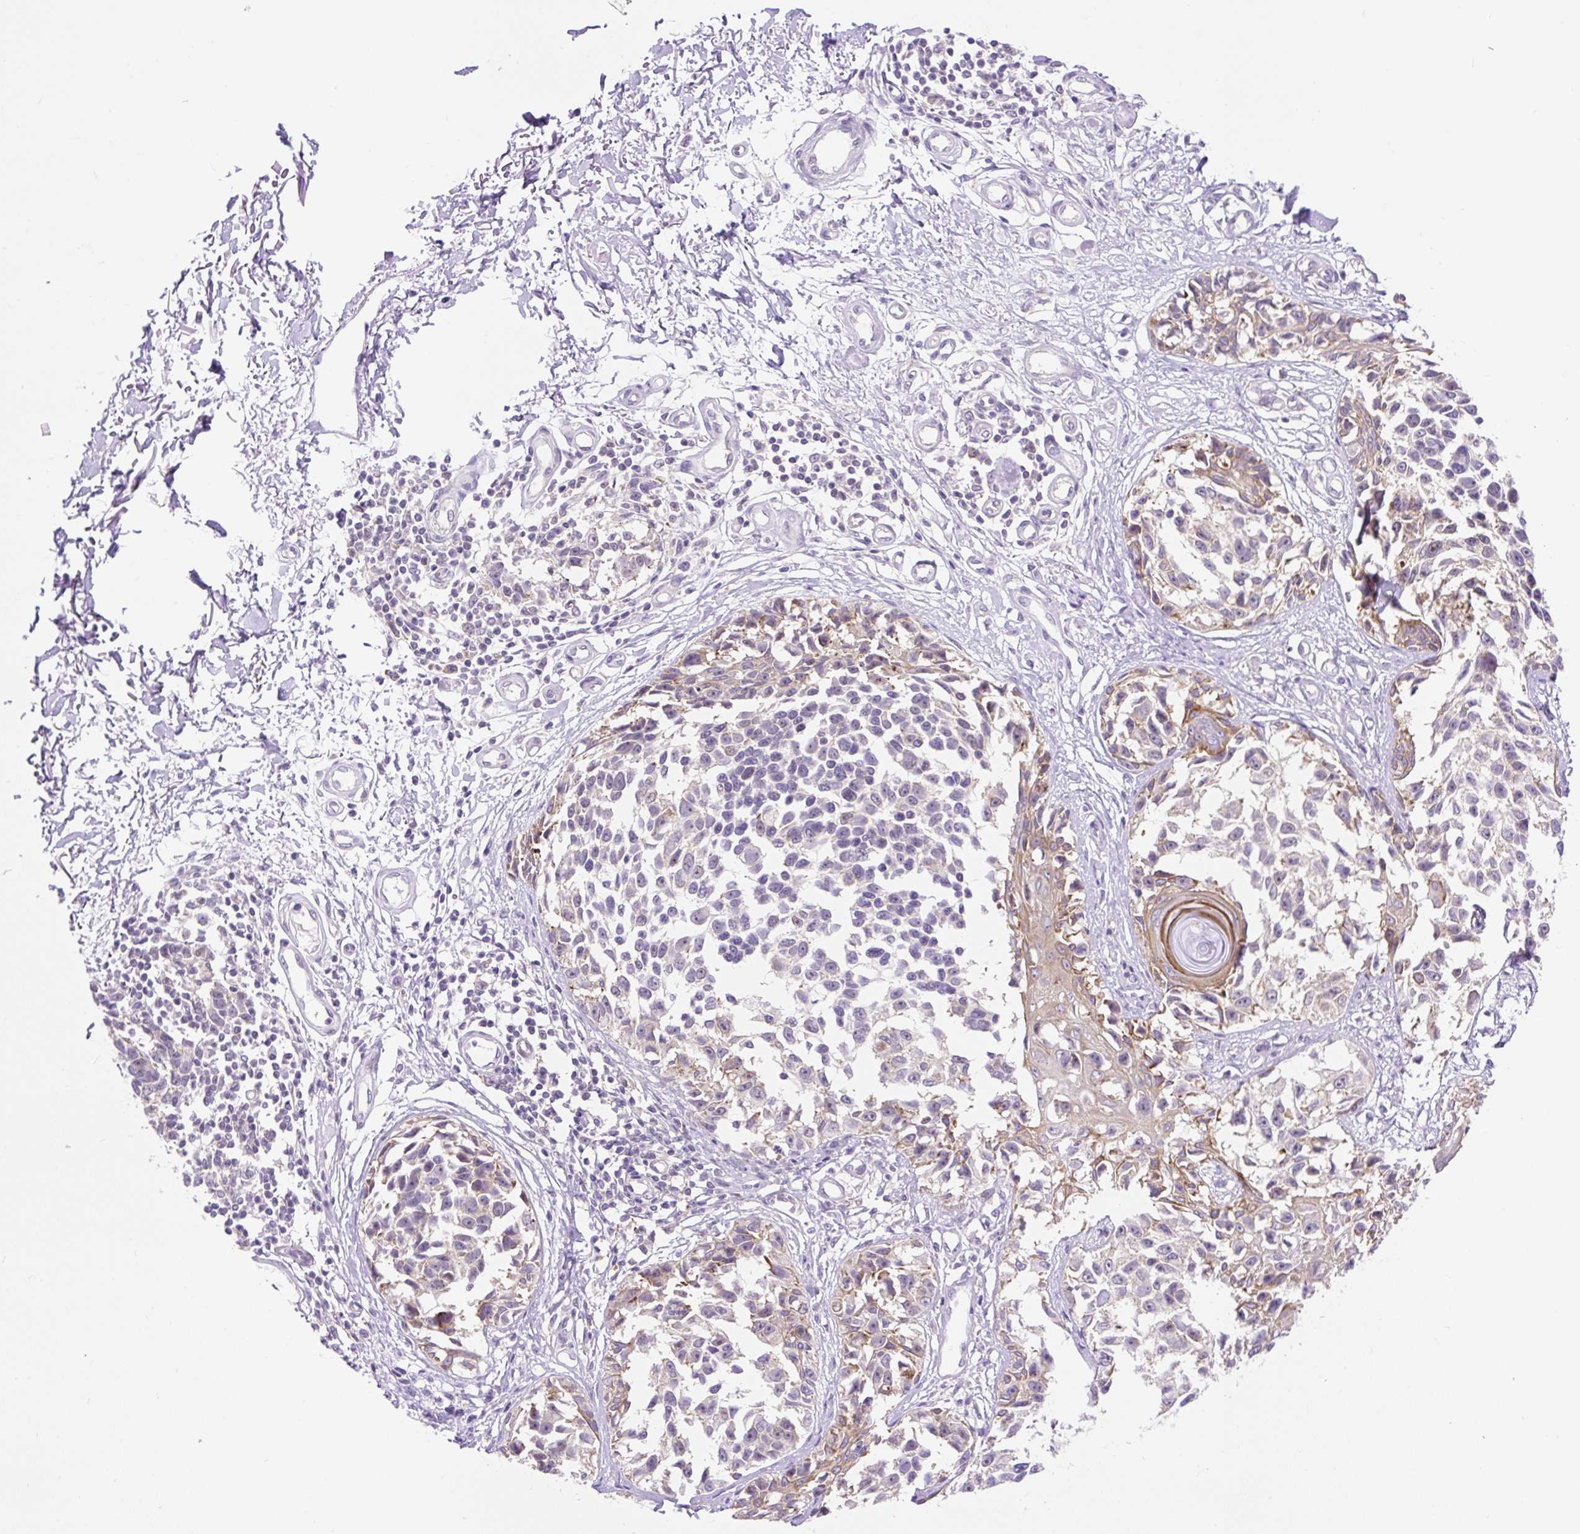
{"staining": {"intensity": "weak", "quantity": "<25%", "location": "cytoplasmic/membranous"}, "tissue": "melanoma", "cell_type": "Tumor cells", "image_type": "cancer", "snomed": [{"axis": "morphology", "description": "Malignant melanoma, NOS"}, {"axis": "topography", "description": "Skin"}], "caption": "Malignant melanoma stained for a protein using immunohistochemistry demonstrates no expression tumor cells.", "gene": "GPR45", "patient": {"sex": "male", "age": 73}}